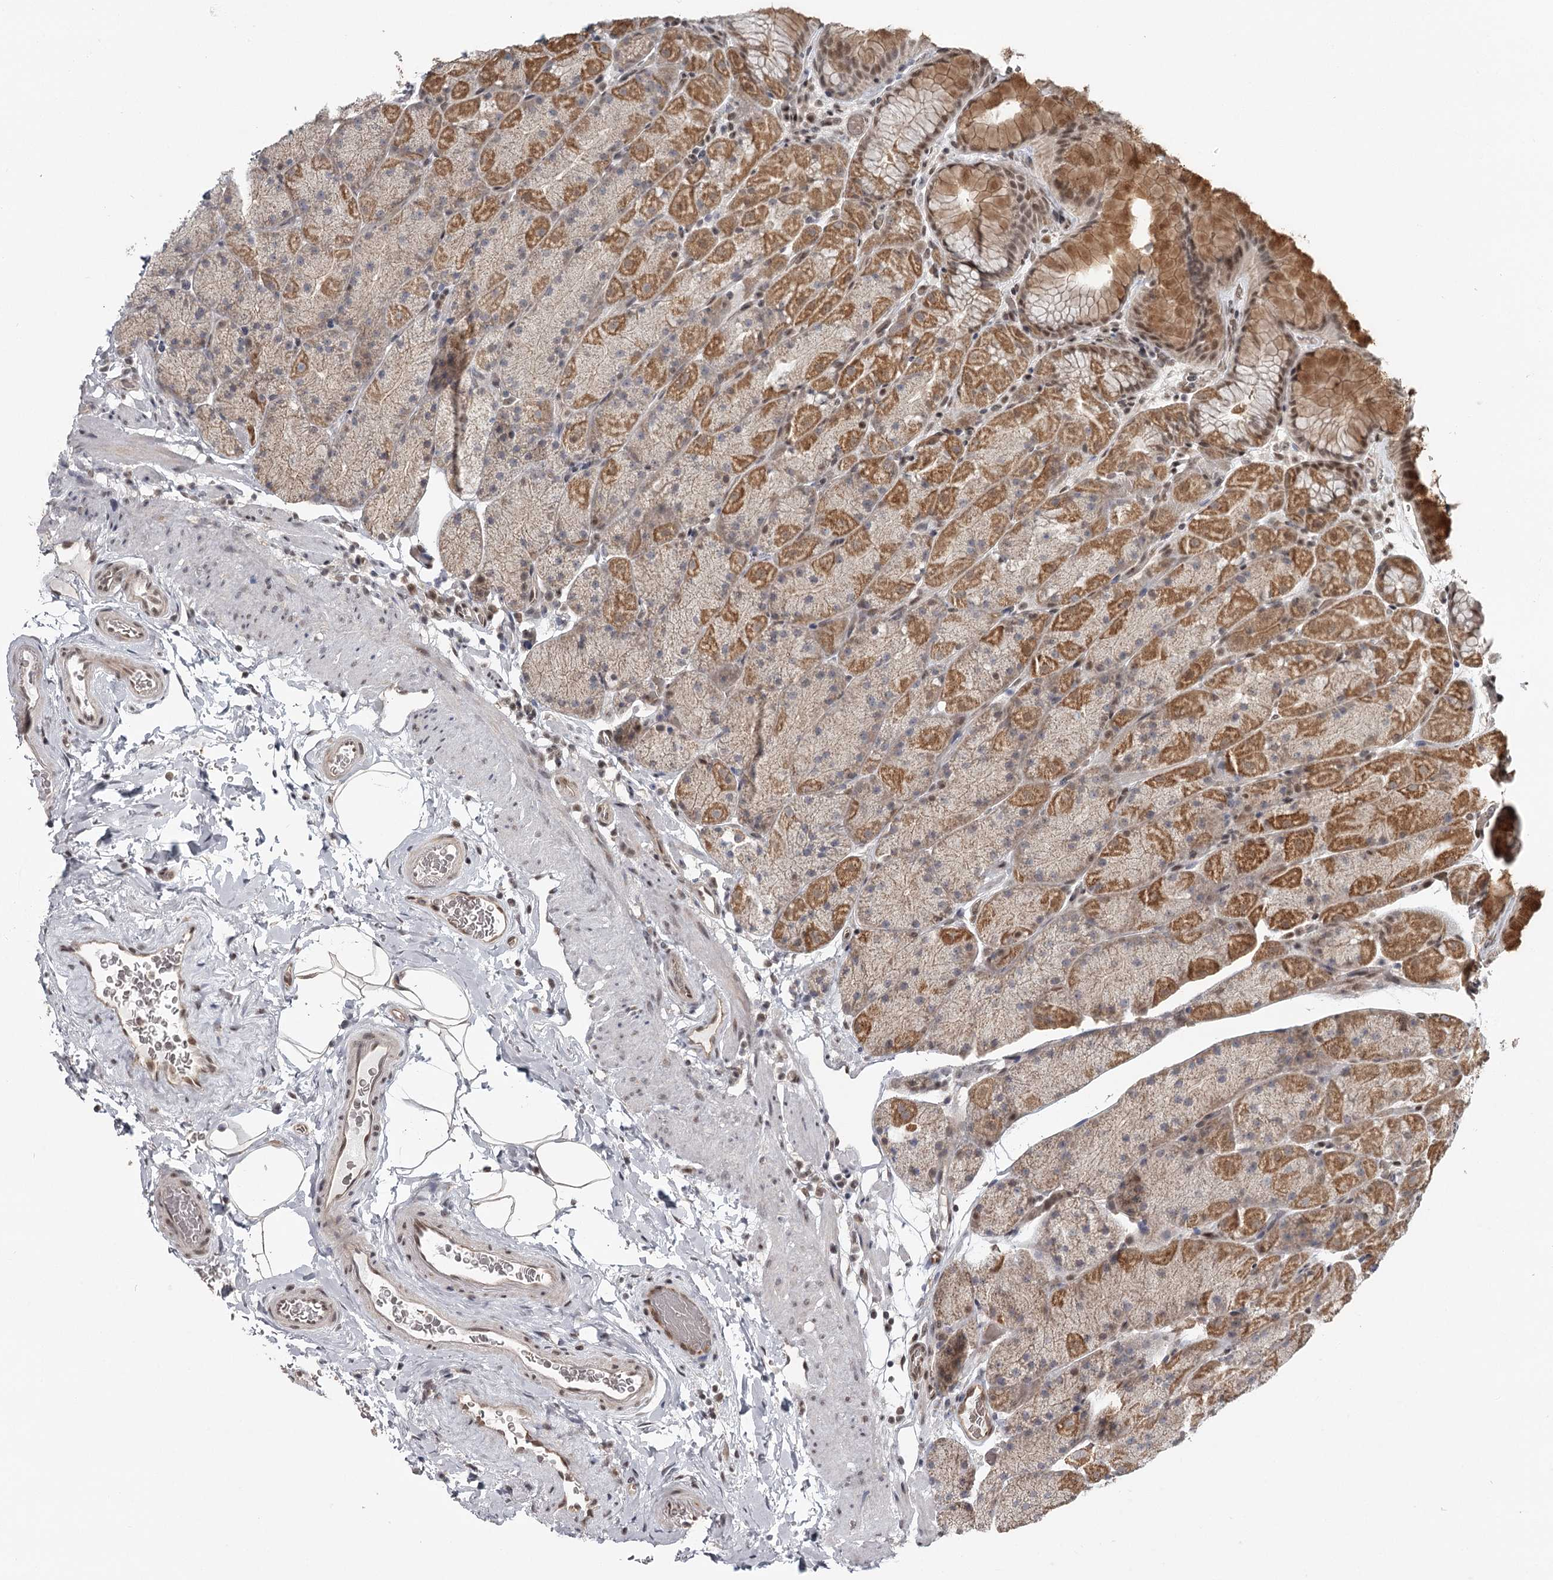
{"staining": {"intensity": "moderate", "quantity": ">75%", "location": "cytoplasmic/membranous,nuclear"}, "tissue": "stomach", "cell_type": "Glandular cells", "image_type": "normal", "snomed": [{"axis": "morphology", "description": "Normal tissue, NOS"}, {"axis": "topography", "description": "Stomach, upper"}, {"axis": "topography", "description": "Stomach, lower"}], "caption": "Immunohistochemistry histopathology image of unremarkable stomach: stomach stained using IHC displays medium levels of moderate protein expression localized specifically in the cytoplasmic/membranous,nuclear of glandular cells, appearing as a cytoplasmic/membranous,nuclear brown color.", "gene": "FAM13C", "patient": {"sex": "male", "age": 67}}